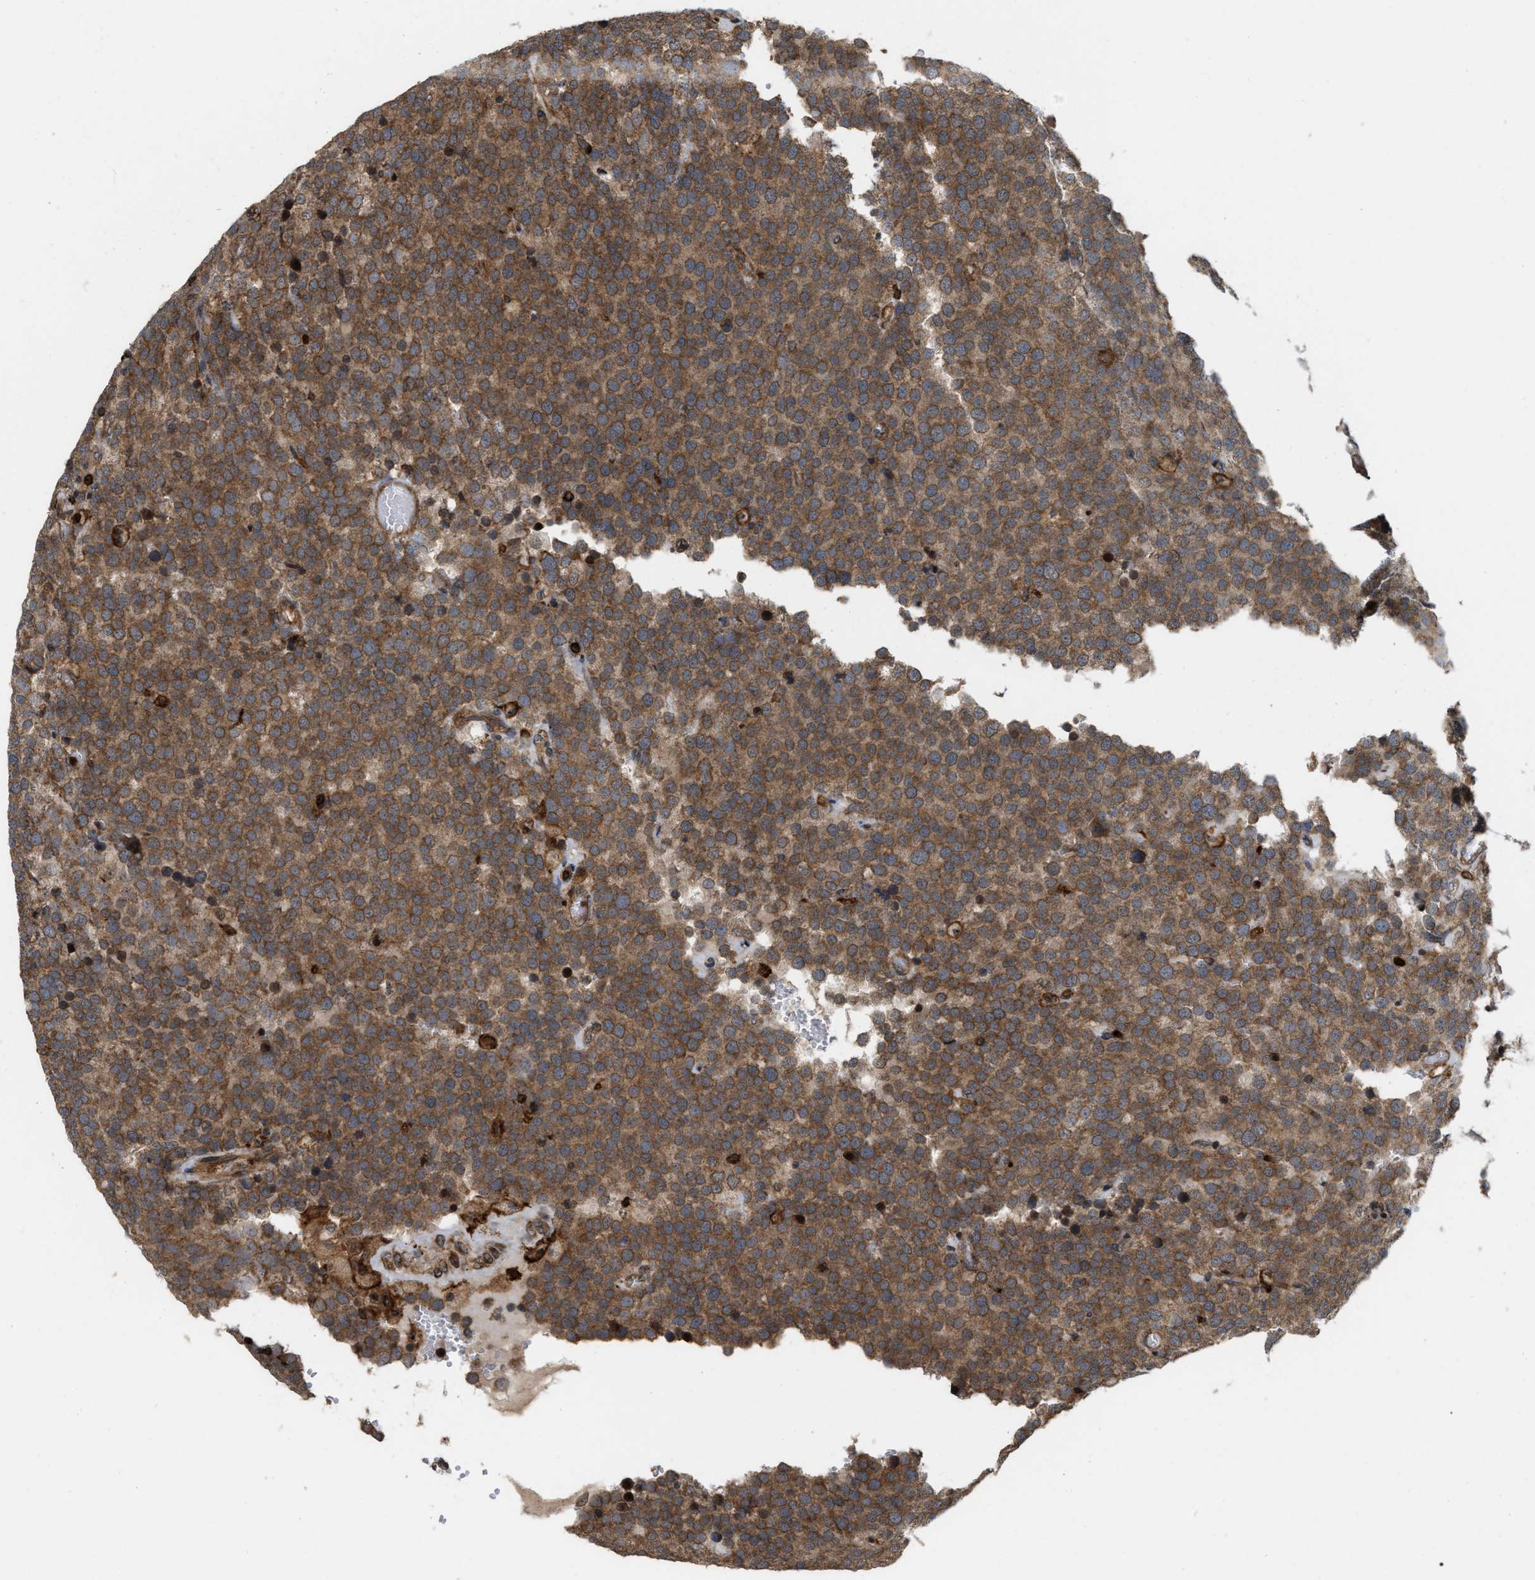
{"staining": {"intensity": "moderate", "quantity": ">75%", "location": "cytoplasmic/membranous"}, "tissue": "testis cancer", "cell_type": "Tumor cells", "image_type": "cancer", "snomed": [{"axis": "morphology", "description": "Normal tissue, NOS"}, {"axis": "morphology", "description": "Seminoma, NOS"}, {"axis": "topography", "description": "Testis"}], "caption": "Approximately >75% of tumor cells in human testis cancer (seminoma) display moderate cytoplasmic/membranous protein positivity as visualized by brown immunohistochemical staining.", "gene": "IQCE", "patient": {"sex": "male", "age": 71}}